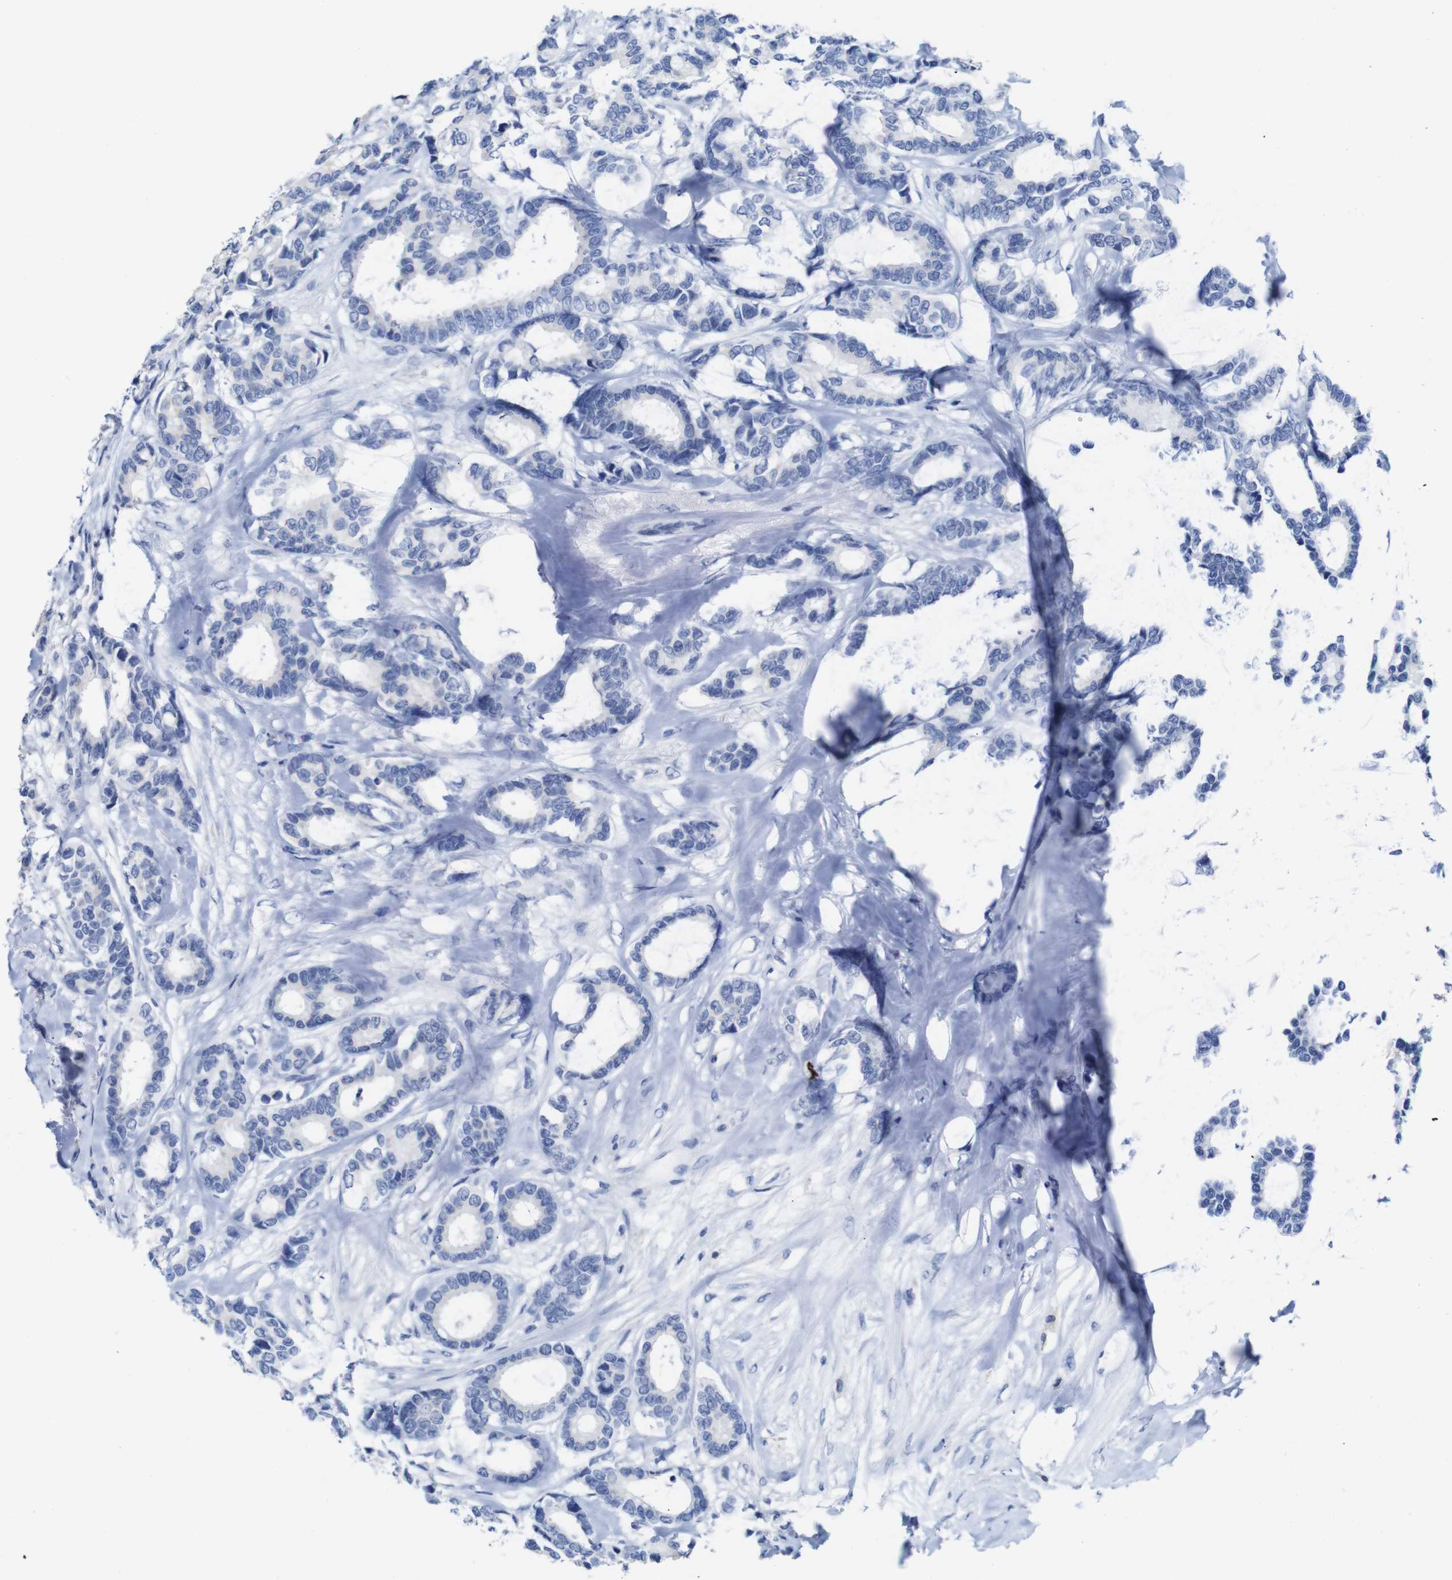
{"staining": {"intensity": "negative", "quantity": "none", "location": "none"}, "tissue": "breast cancer", "cell_type": "Tumor cells", "image_type": "cancer", "snomed": [{"axis": "morphology", "description": "Duct carcinoma"}, {"axis": "topography", "description": "Breast"}], "caption": "The immunohistochemistry (IHC) image has no significant positivity in tumor cells of breast cancer tissue. (Brightfield microscopy of DAB (3,3'-diaminobenzidine) immunohistochemistry (IHC) at high magnification).", "gene": "TCEAL9", "patient": {"sex": "female", "age": 87}}